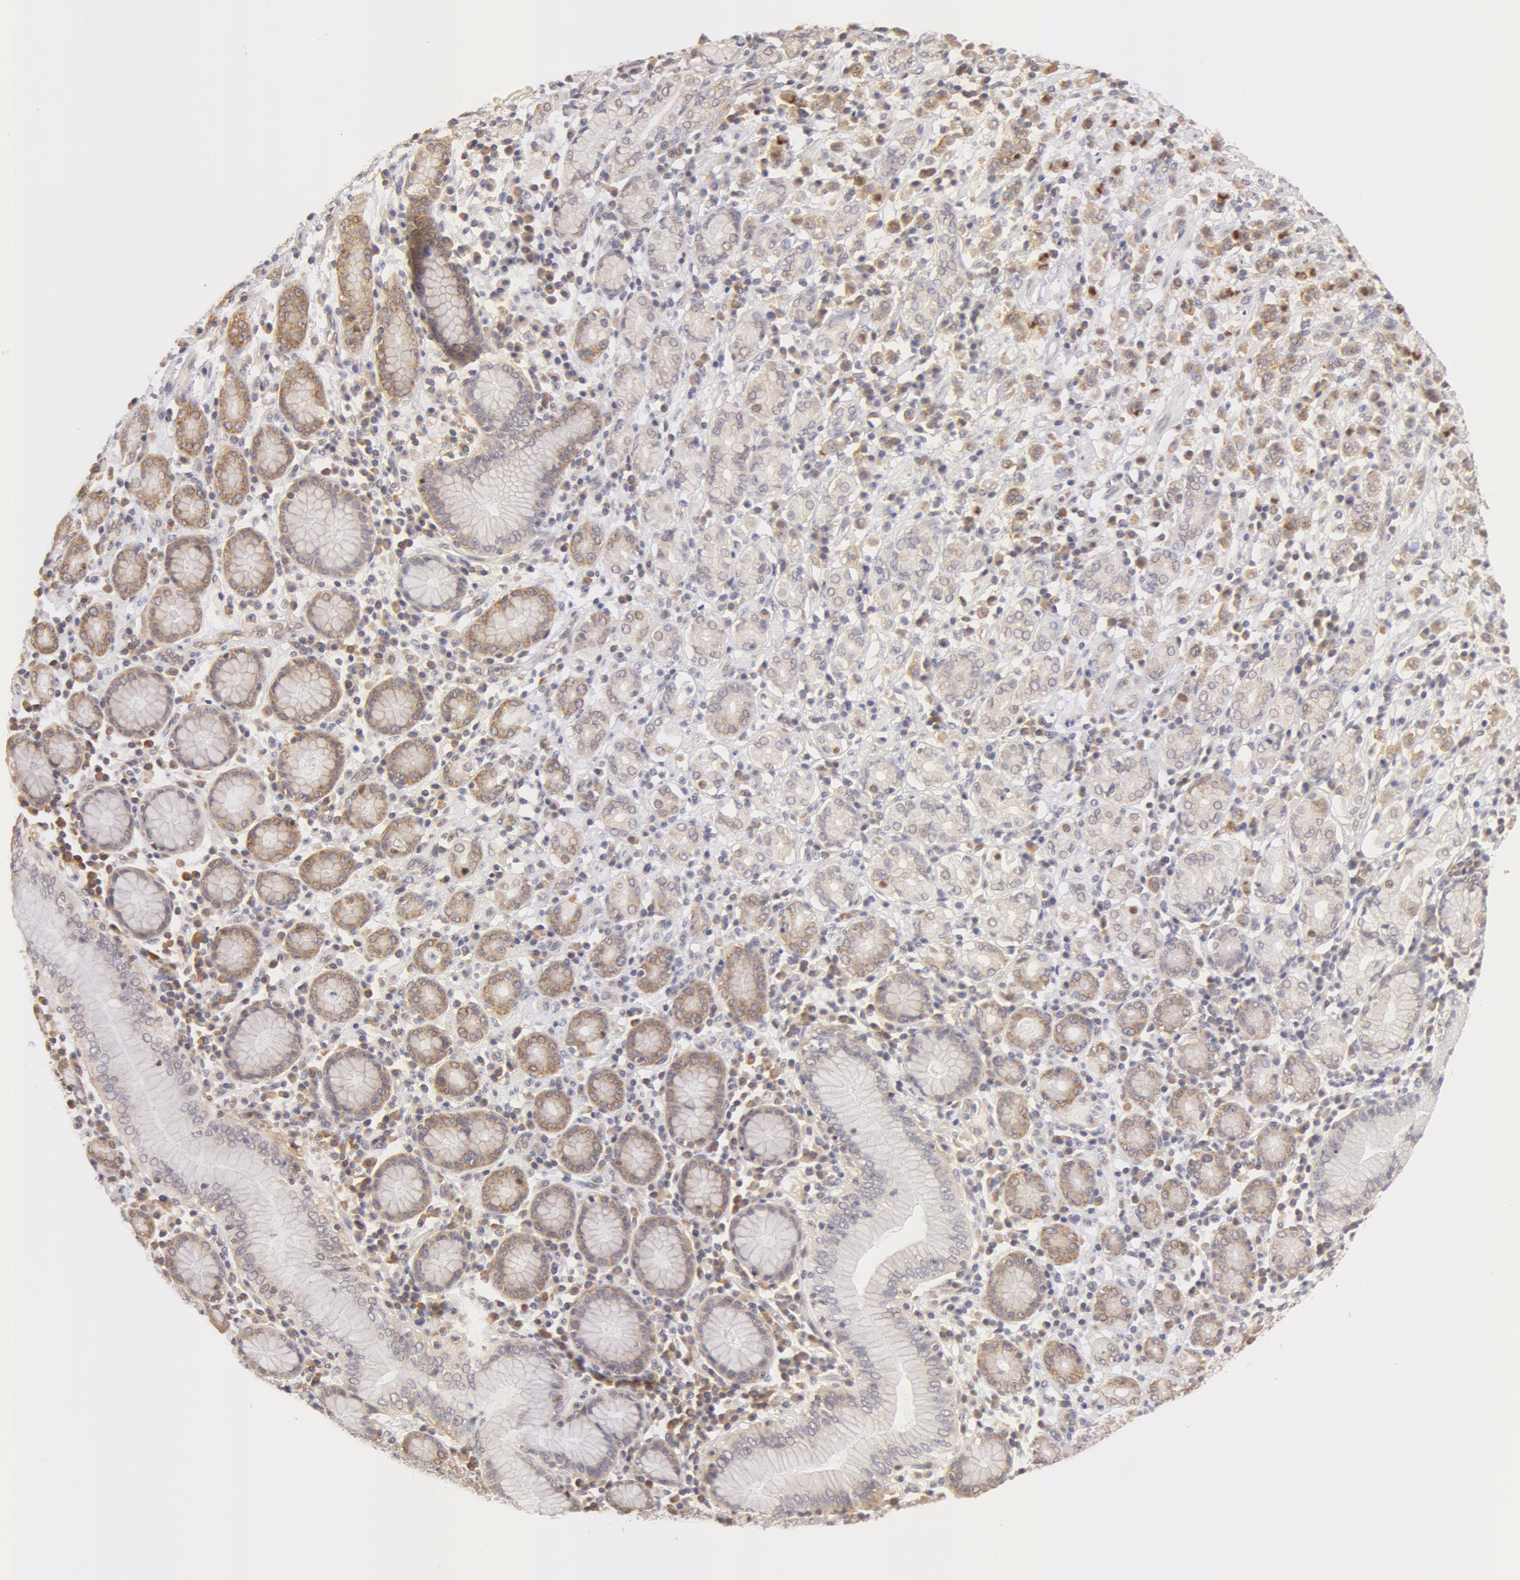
{"staining": {"intensity": "weak", "quantity": "25%-75%", "location": "cytoplasmic/membranous"}, "tissue": "stomach cancer", "cell_type": "Tumor cells", "image_type": "cancer", "snomed": [{"axis": "morphology", "description": "Adenocarcinoma, NOS"}, {"axis": "topography", "description": "Stomach, lower"}], "caption": "Adenocarcinoma (stomach) stained with a protein marker exhibits weak staining in tumor cells.", "gene": "DDX3Y", "patient": {"sex": "male", "age": 88}}